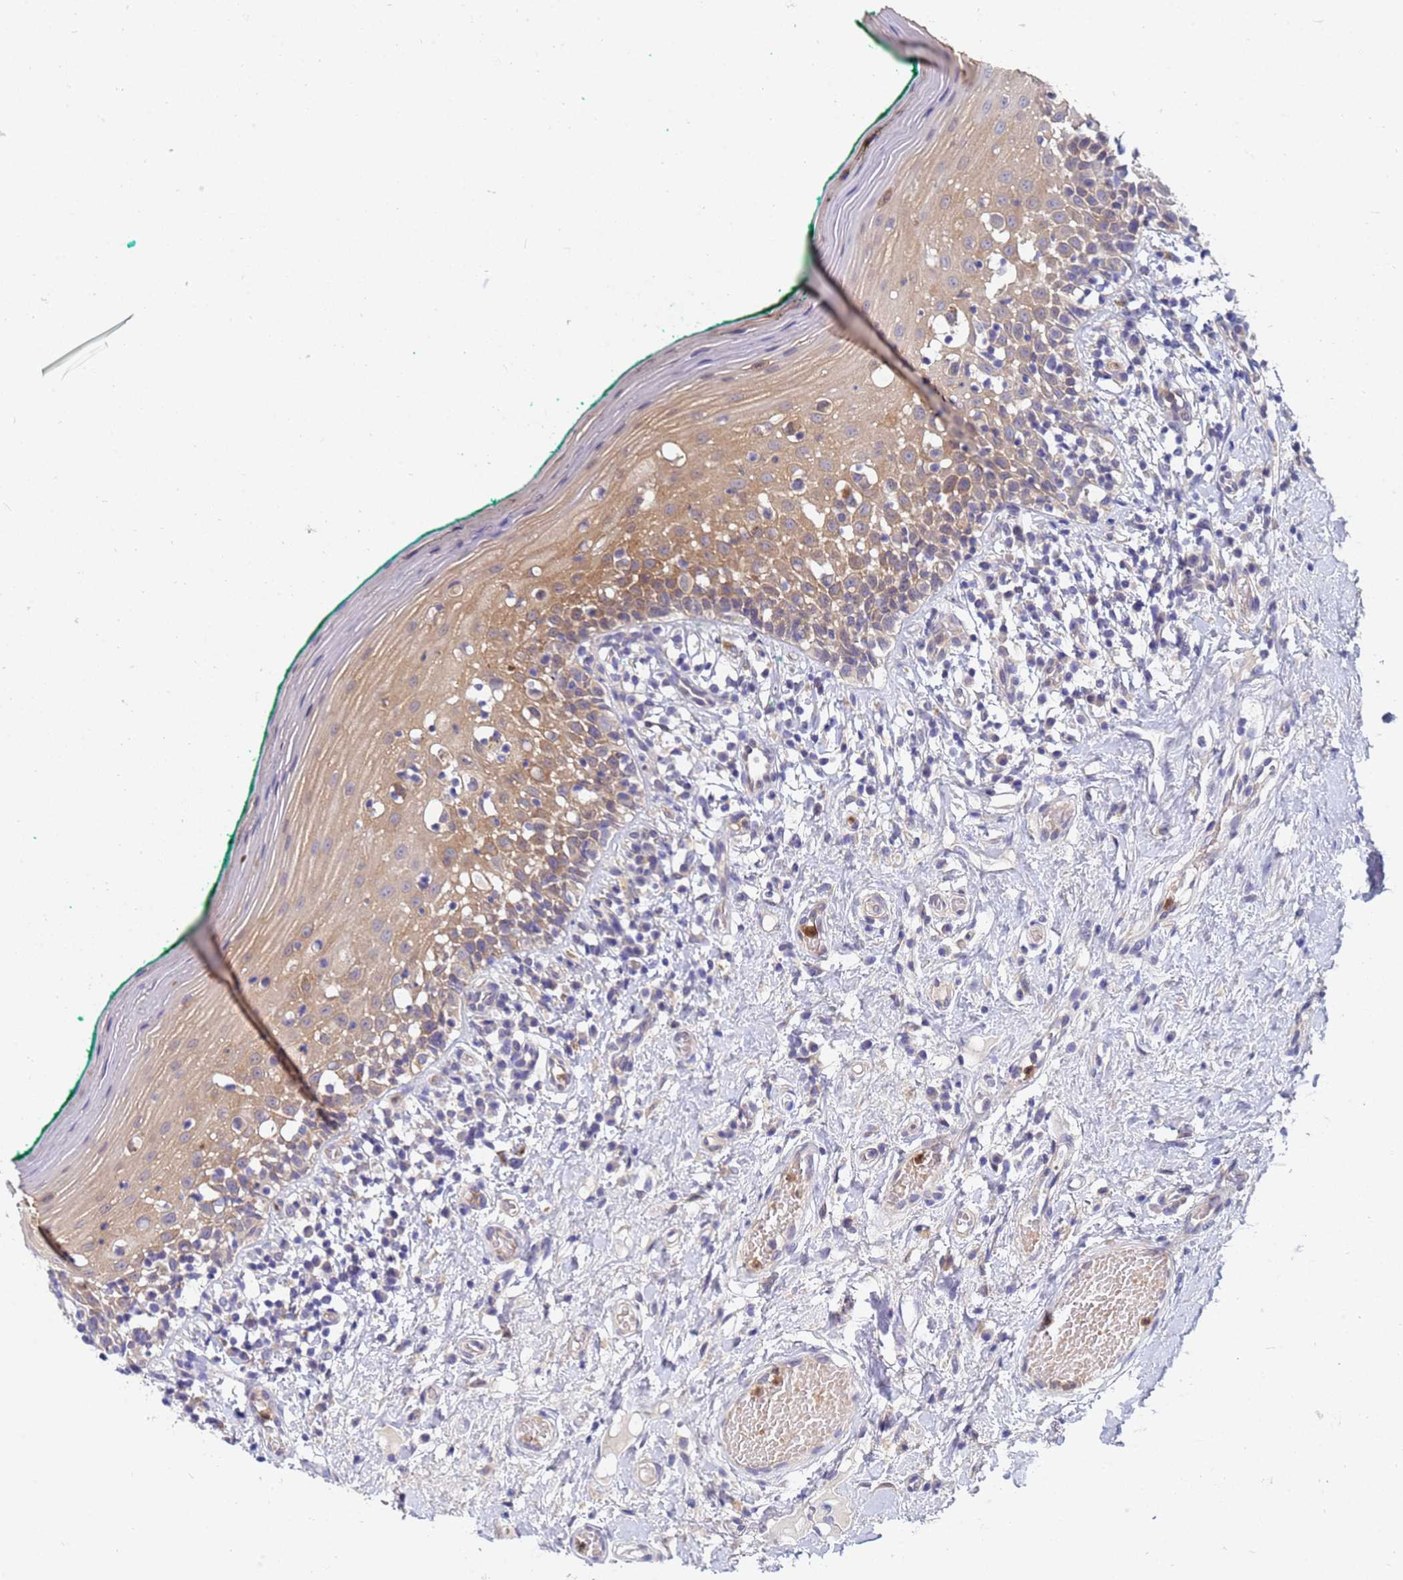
{"staining": {"intensity": "weak", "quantity": "25%-75%", "location": "cytoplasmic/membranous"}, "tissue": "oral mucosa", "cell_type": "Squamous epithelial cells", "image_type": "normal", "snomed": [{"axis": "morphology", "description": "Normal tissue, NOS"}, {"axis": "topography", "description": "Oral tissue"}], "caption": "Unremarkable oral mucosa shows weak cytoplasmic/membranous staining in about 25%-75% of squamous epithelial cells (Stains: DAB in brown, nuclei in blue, Microscopy: brightfield microscopy at high magnification)..", "gene": "TTLL11", "patient": {"sex": "female", "age": 83}}